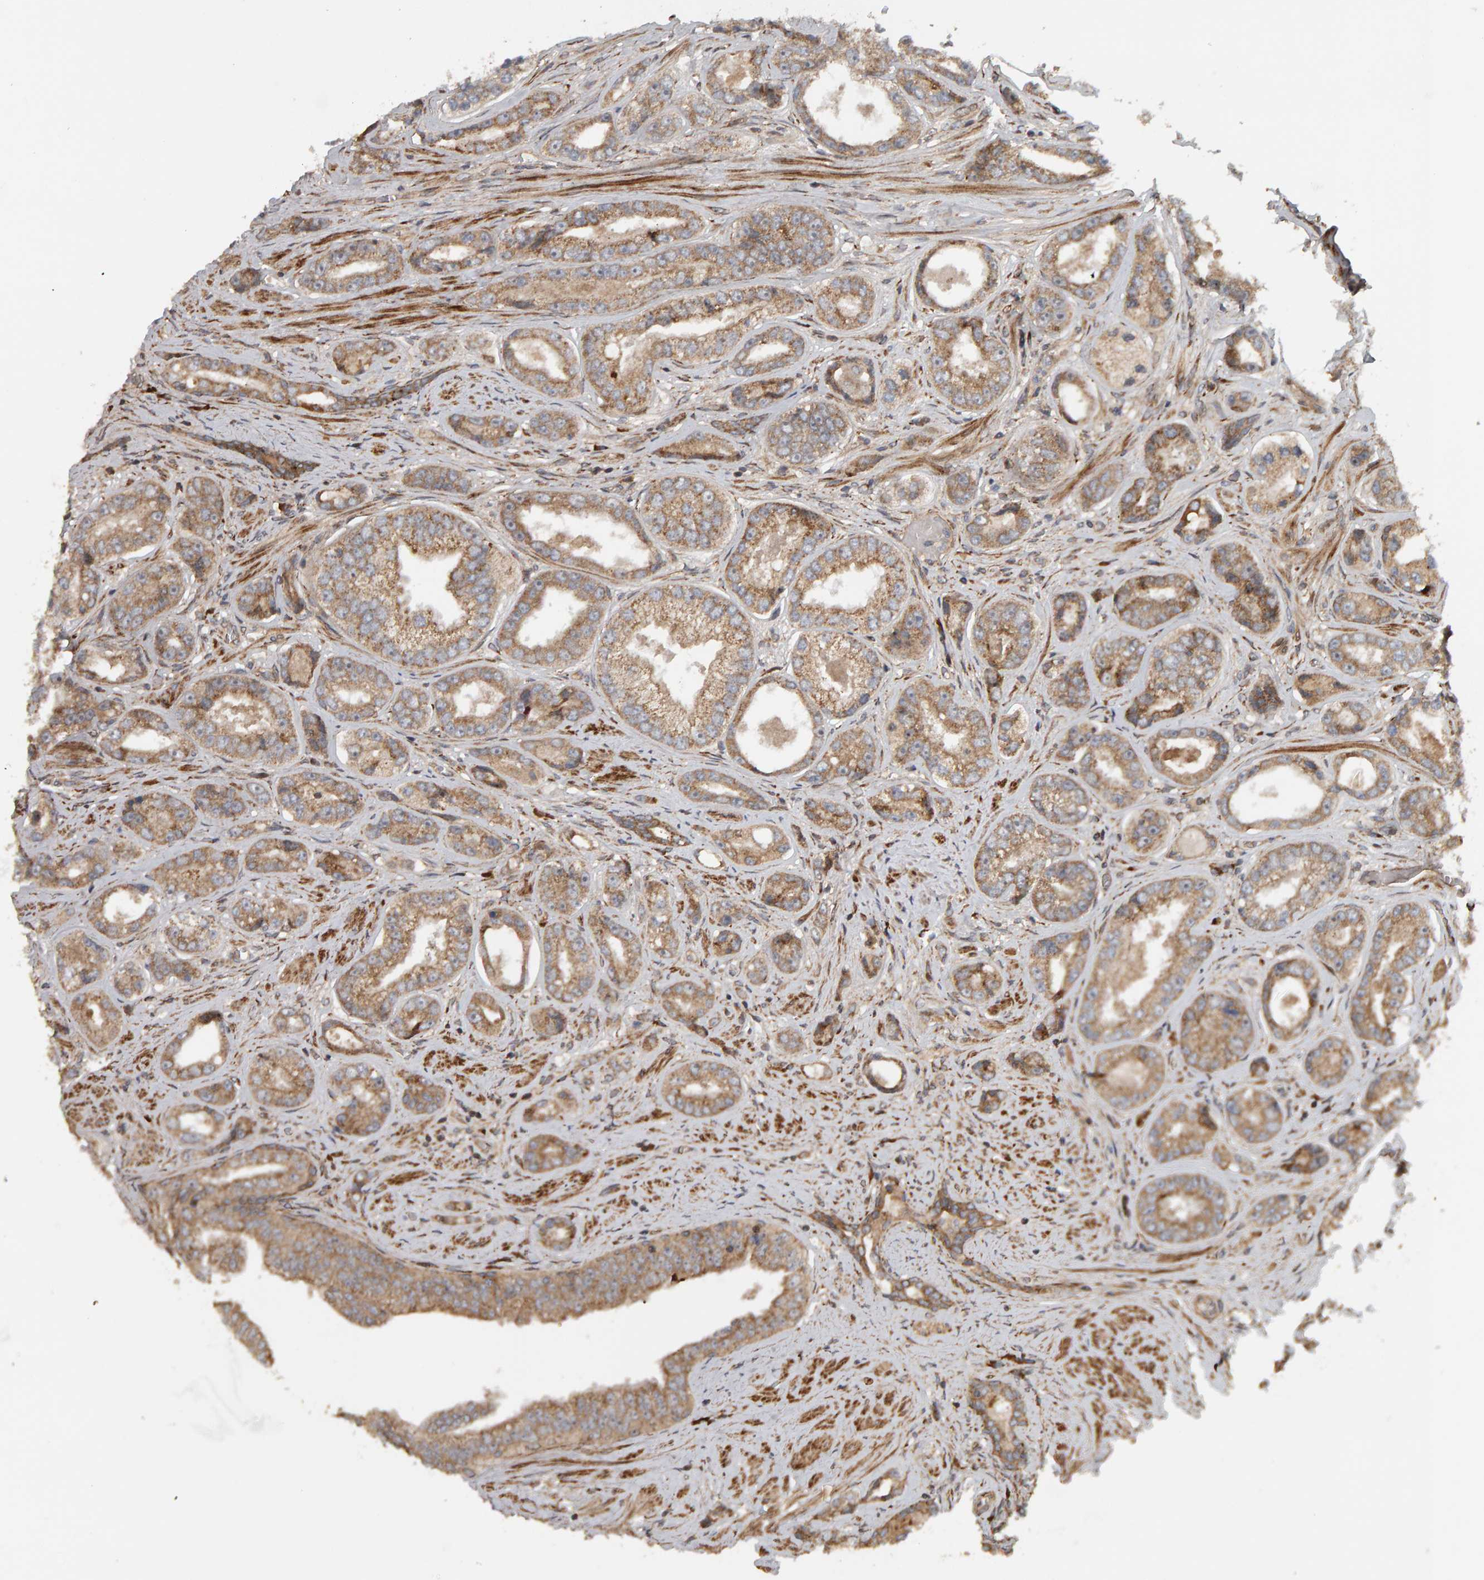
{"staining": {"intensity": "moderate", "quantity": ">75%", "location": "cytoplasmic/membranous"}, "tissue": "prostate cancer", "cell_type": "Tumor cells", "image_type": "cancer", "snomed": [{"axis": "morphology", "description": "Adenocarcinoma, High grade"}, {"axis": "topography", "description": "Prostate"}], "caption": "IHC micrograph of neoplastic tissue: human prostate cancer stained using IHC reveals medium levels of moderate protein expression localized specifically in the cytoplasmic/membranous of tumor cells, appearing as a cytoplasmic/membranous brown color.", "gene": "ZFAND1", "patient": {"sex": "male", "age": 61}}